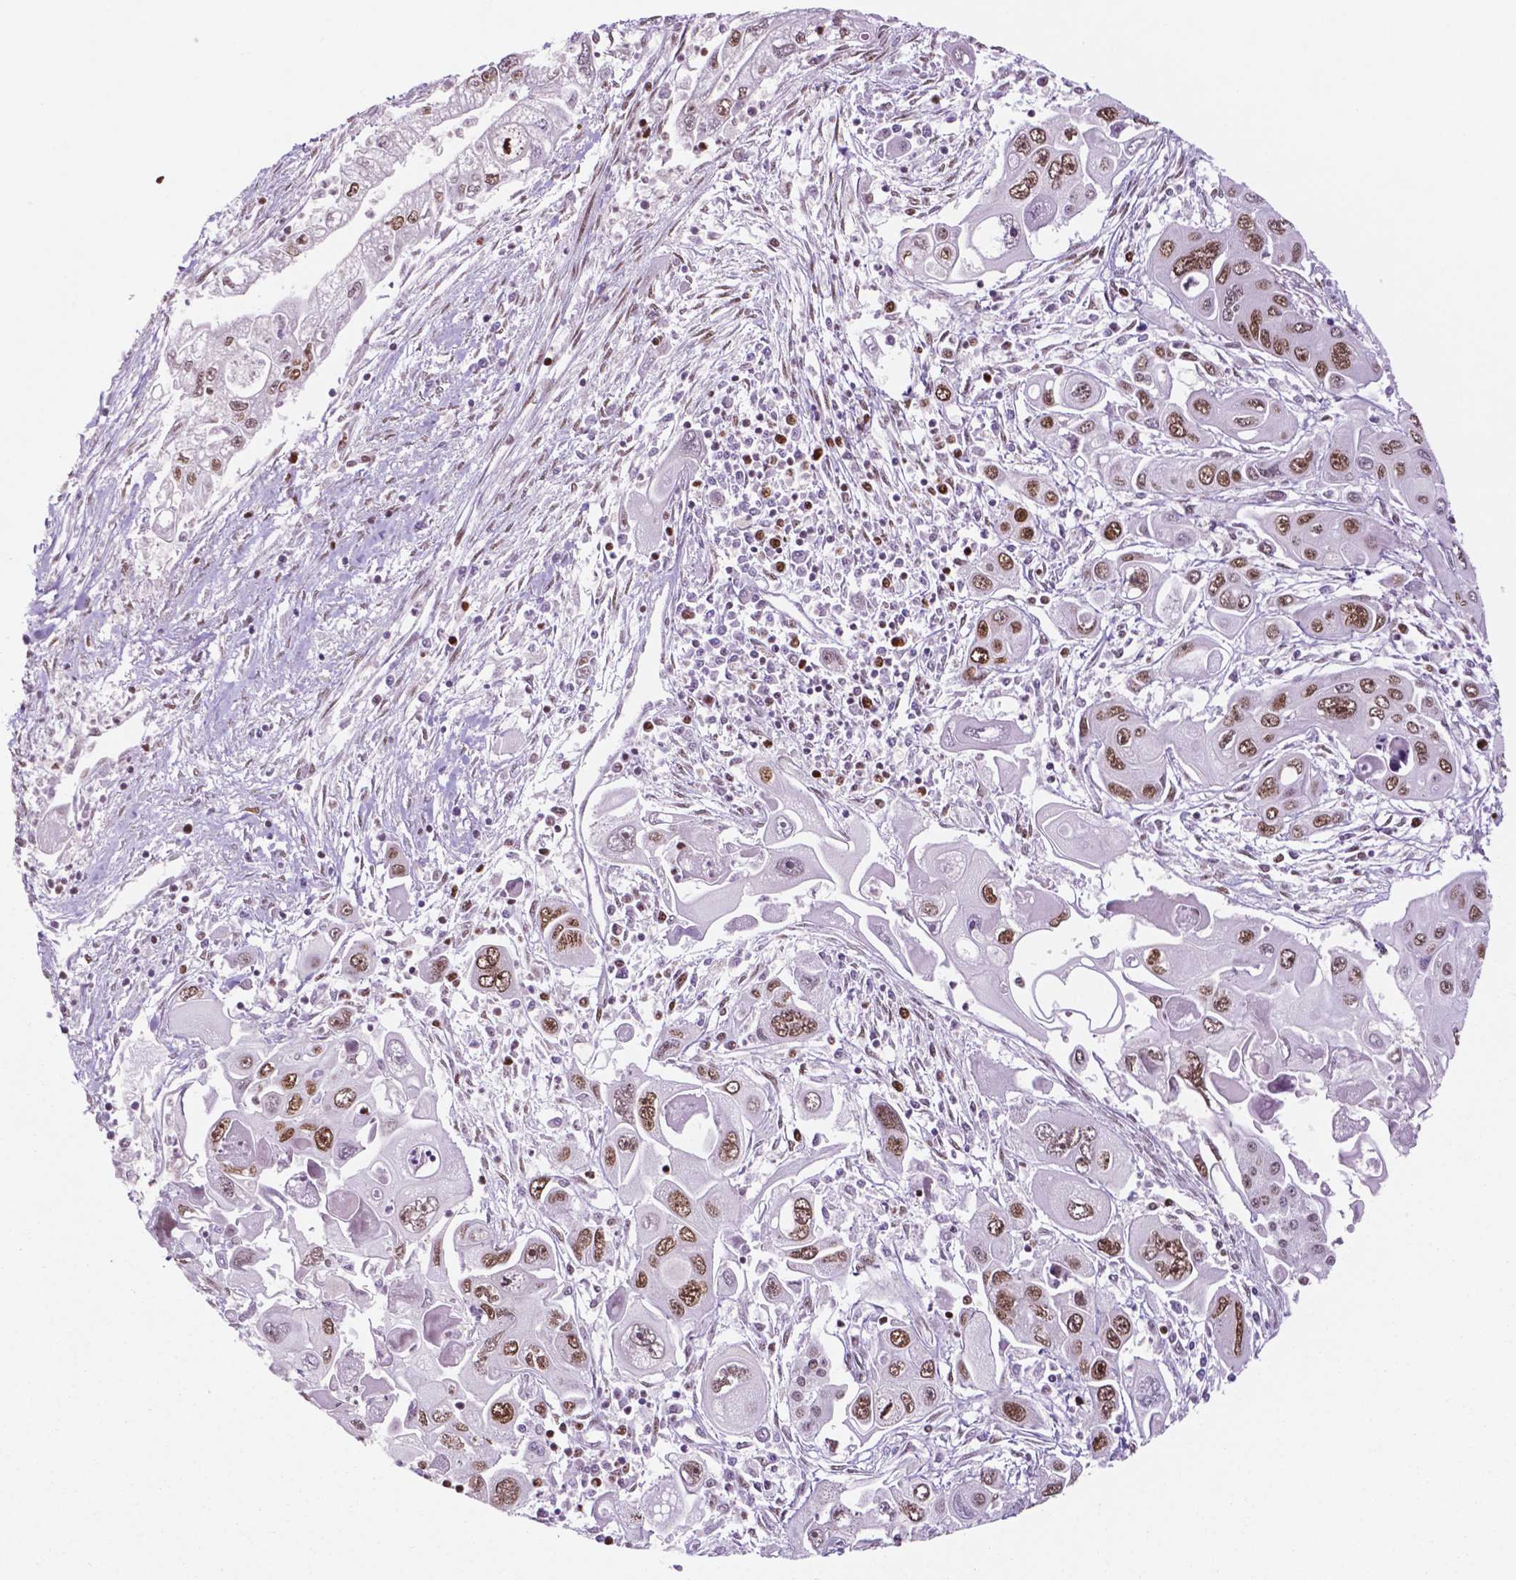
{"staining": {"intensity": "moderate", "quantity": ">75%", "location": "nuclear"}, "tissue": "pancreatic cancer", "cell_type": "Tumor cells", "image_type": "cancer", "snomed": [{"axis": "morphology", "description": "Adenocarcinoma, NOS"}, {"axis": "topography", "description": "Pancreas"}], "caption": "Immunohistochemistry (IHC) image of neoplastic tissue: pancreatic cancer (adenocarcinoma) stained using immunohistochemistry (IHC) displays medium levels of moderate protein expression localized specifically in the nuclear of tumor cells, appearing as a nuclear brown color.", "gene": "MSH6", "patient": {"sex": "male", "age": 70}}